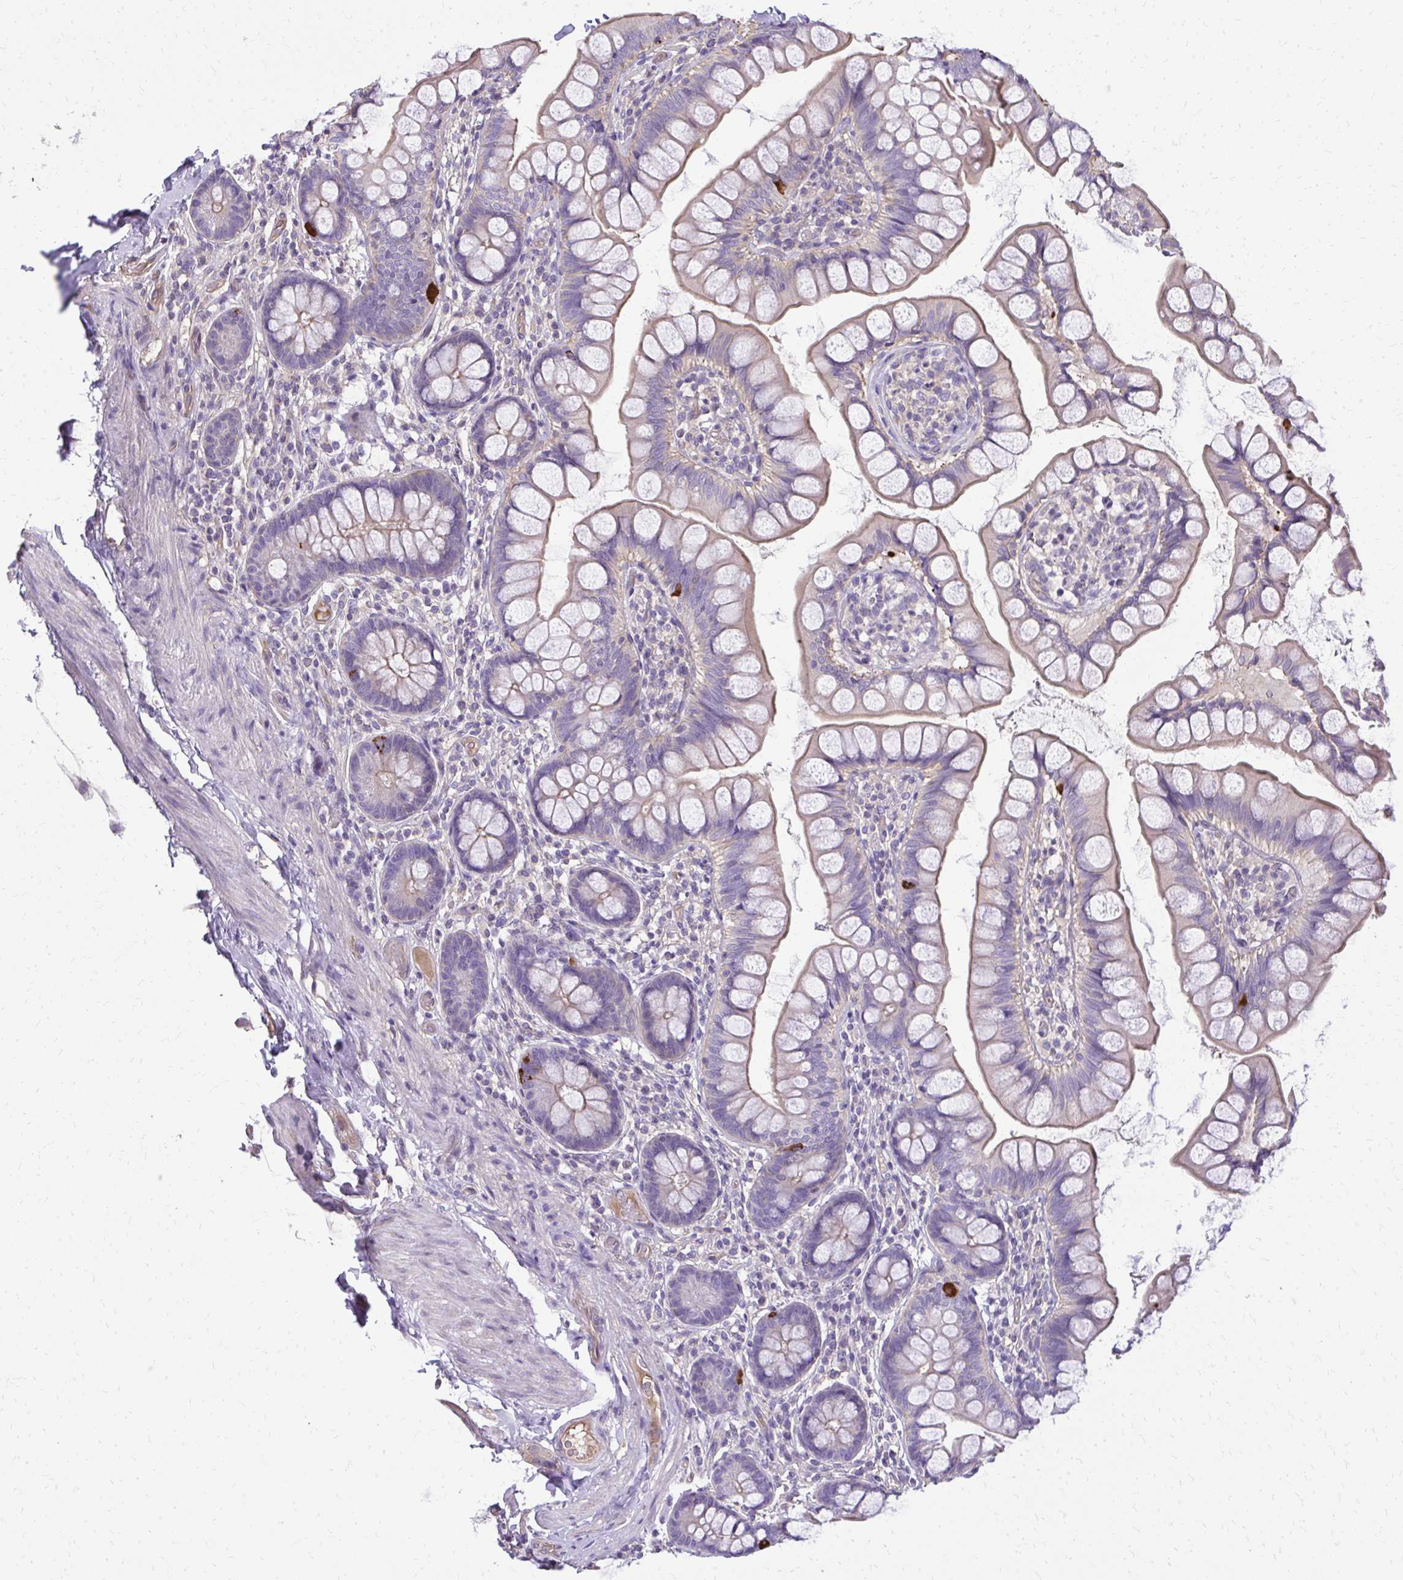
{"staining": {"intensity": "strong", "quantity": "<25%", "location": "cytoplasmic/membranous"}, "tissue": "small intestine", "cell_type": "Glandular cells", "image_type": "normal", "snomed": [{"axis": "morphology", "description": "Normal tissue, NOS"}, {"axis": "topography", "description": "Small intestine"}], "caption": "Small intestine stained with a brown dye exhibits strong cytoplasmic/membranous positive staining in approximately <25% of glandular cells.", "gene": "RUNDC3B", "patient": {"sex": "male", "age": 70}}